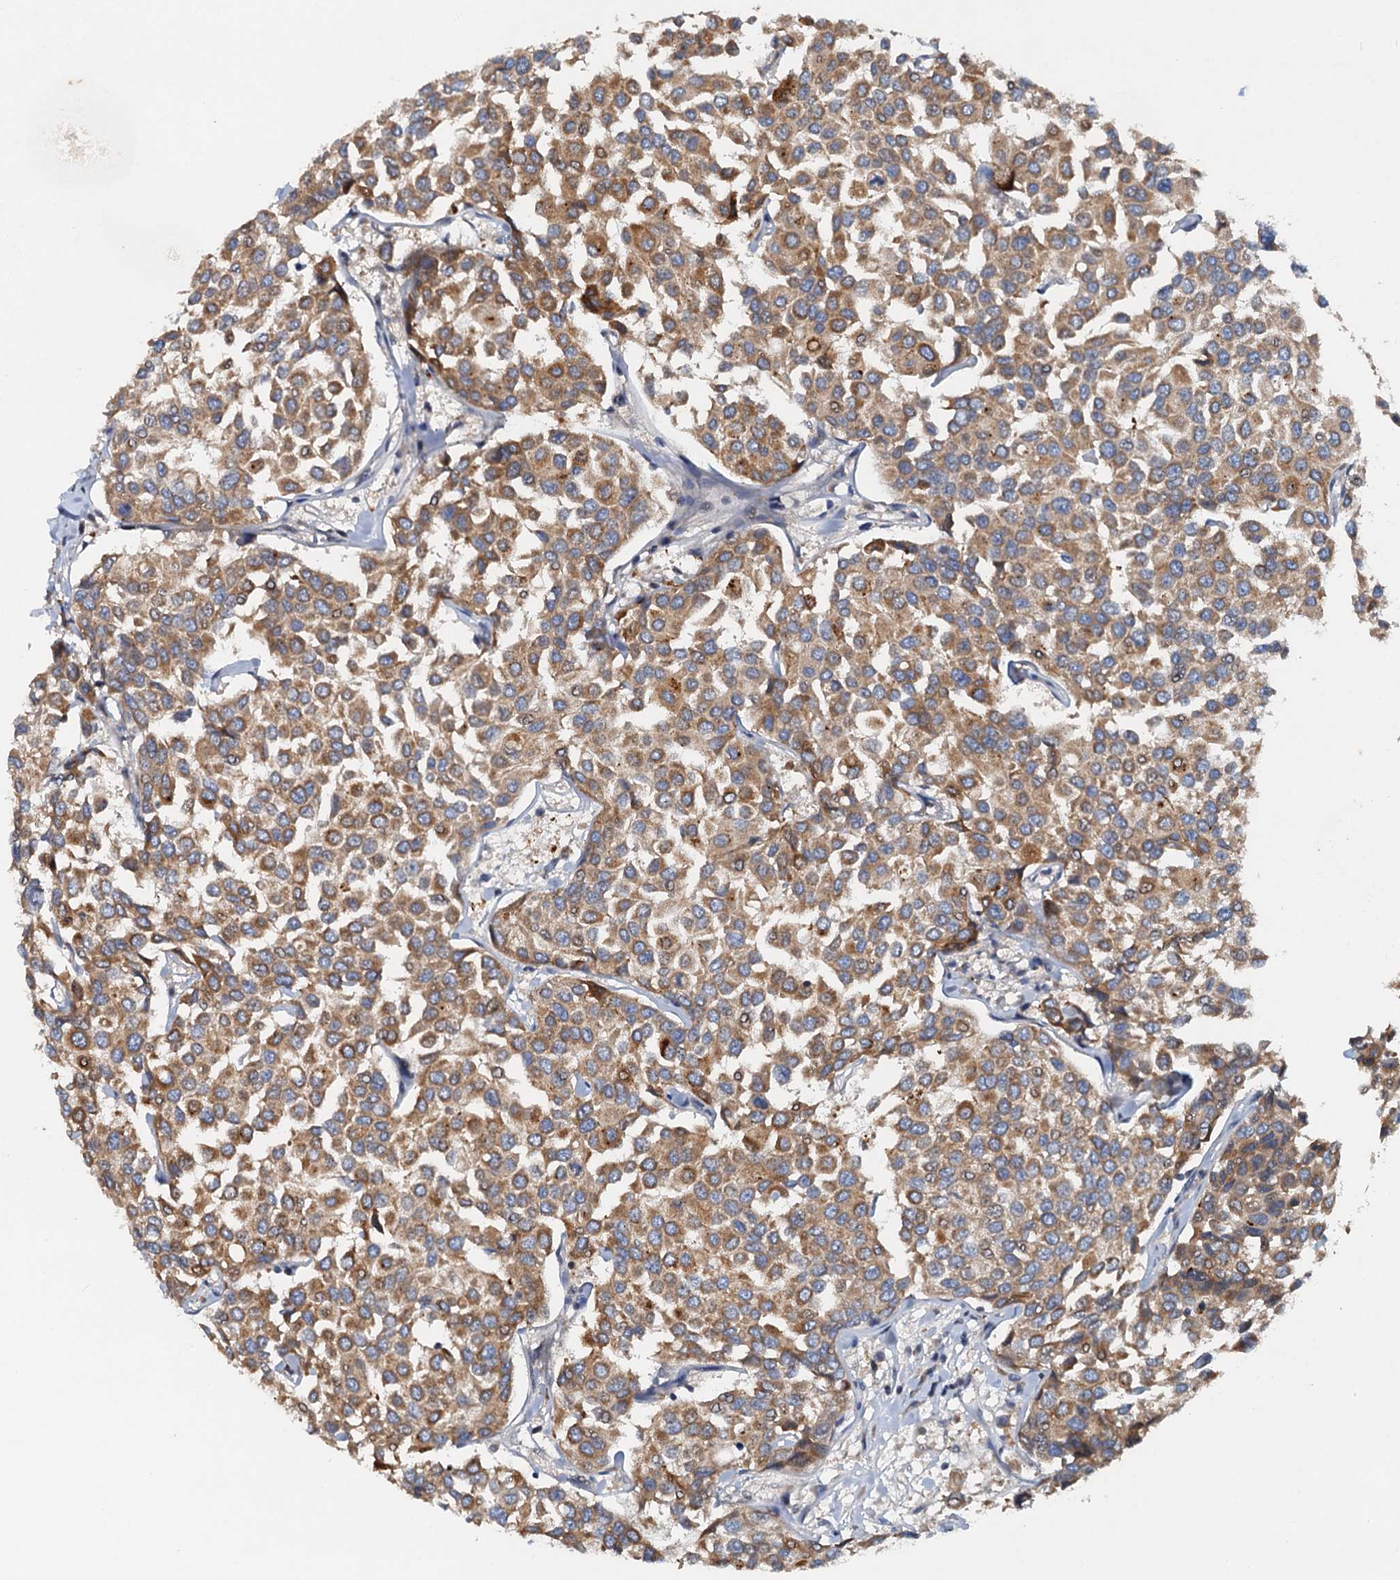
{"staining": {"intensity": "moderate", "quantity": ">75%", "location": "cytoplasmic/membranous"}, "tissue": "breast cancer", "cell_type": "Tumor cells", "image_type": "cancer", "snomed": [{"axis": "morphology", "description": "Duct carcinoma"}, {"axis": "topography", "description": "Breast"}], "caption": "Protein staining by immunohistochemistry reveals moderate cytoplasmic/membranous expression in about >75% of tumor cells in breast invasive ductal carcinoma. (Brightfield microscopy of DAB IHC at high magnification).", "gene": "NBEA", "patient": {"sex": "female", "age": 55}}